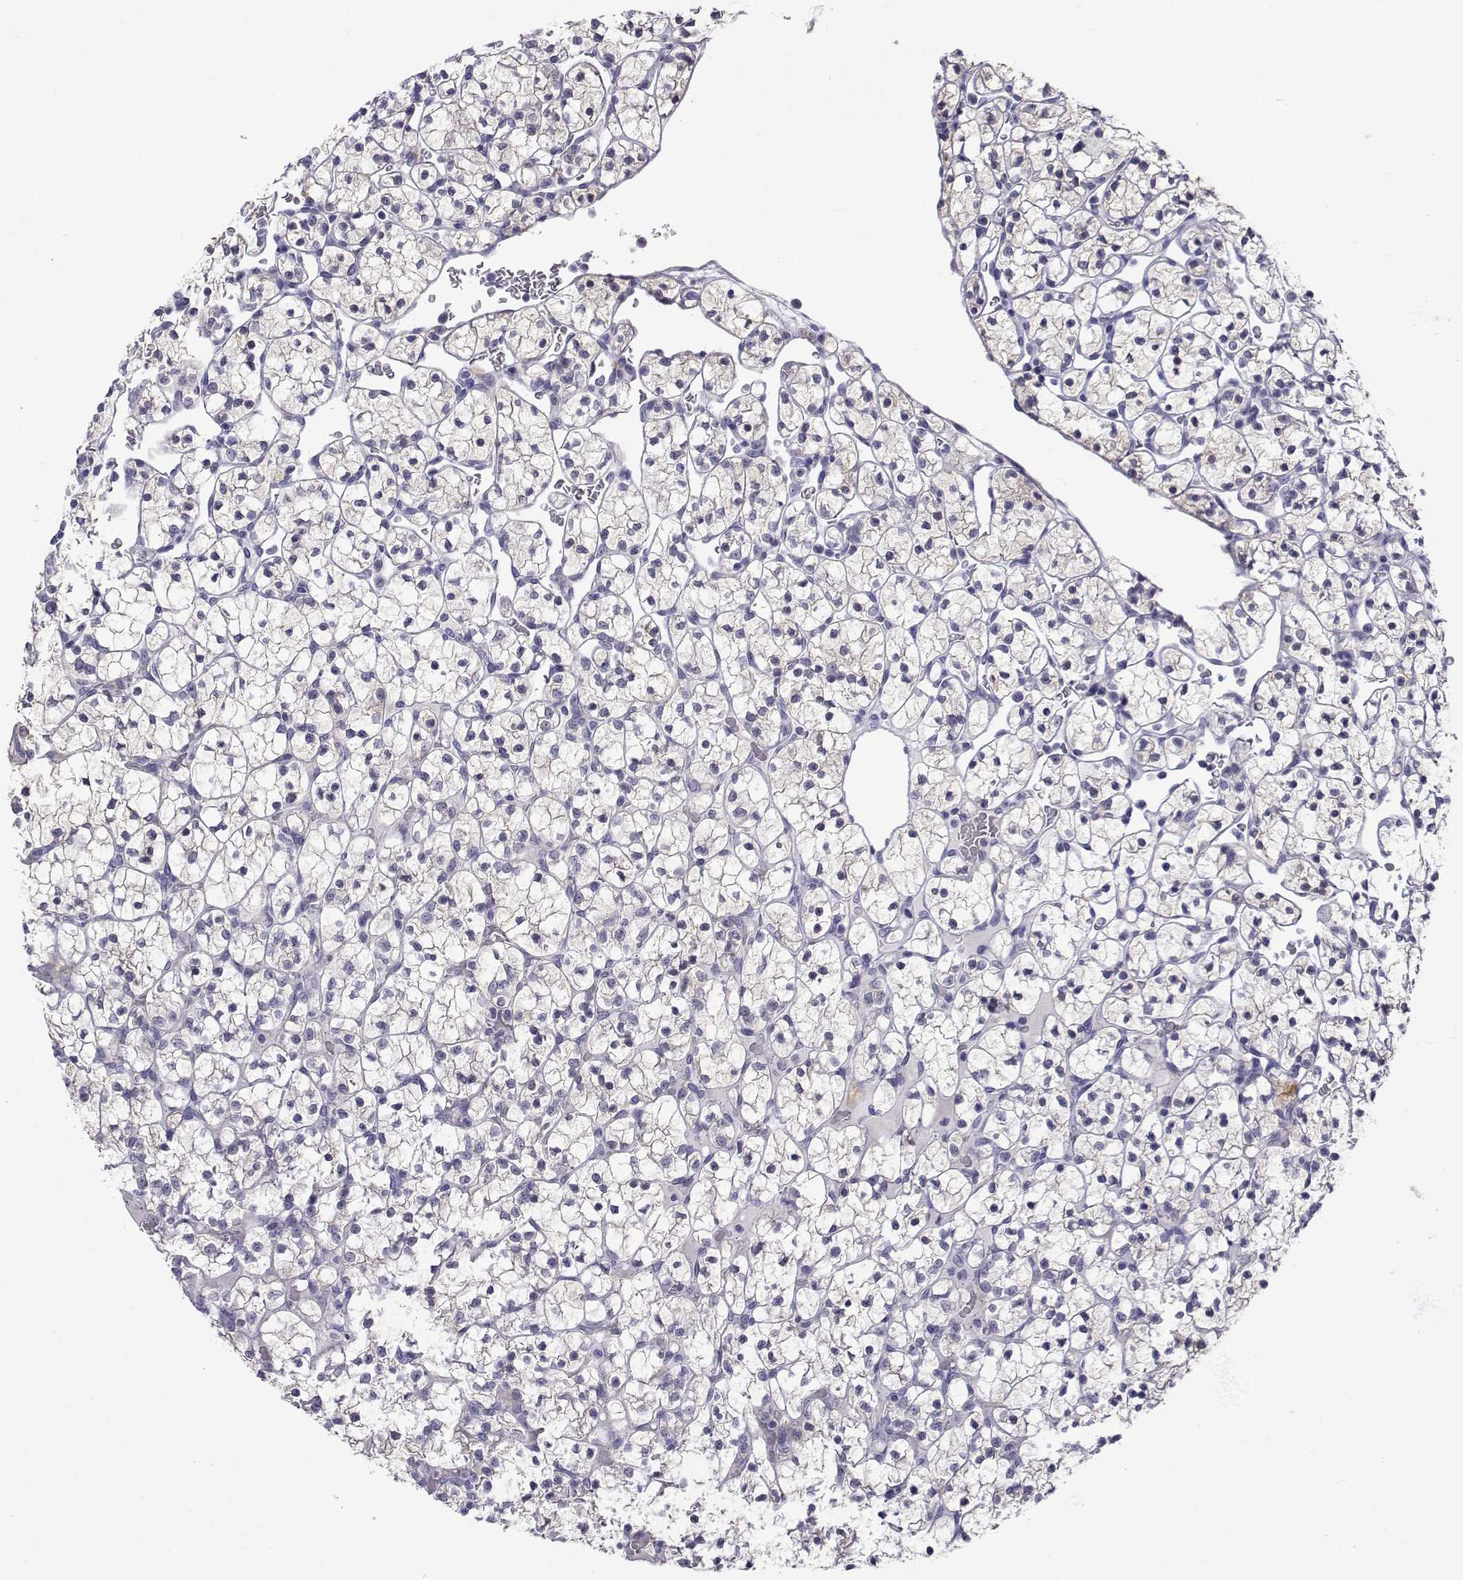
{"staining": {"intensity": "negative", "quantity": "none", "location": "none"}, "tissue": "renal cancer", "cell_type": "Tumor cells", "image_type": "cancer", "snomed": [{"axis": "morphology", "description": "Adenocarcinoma, NOS"}, {"axis": "topography", "description": "Kidney"}], "caption": "The immunohistochemistry (IHC) image has no significant expression in tumor cells of adenocarcinoma (renal) tissue.", "gene": "SLC6A3", "patient": {"sex": "female", "age": 89}}